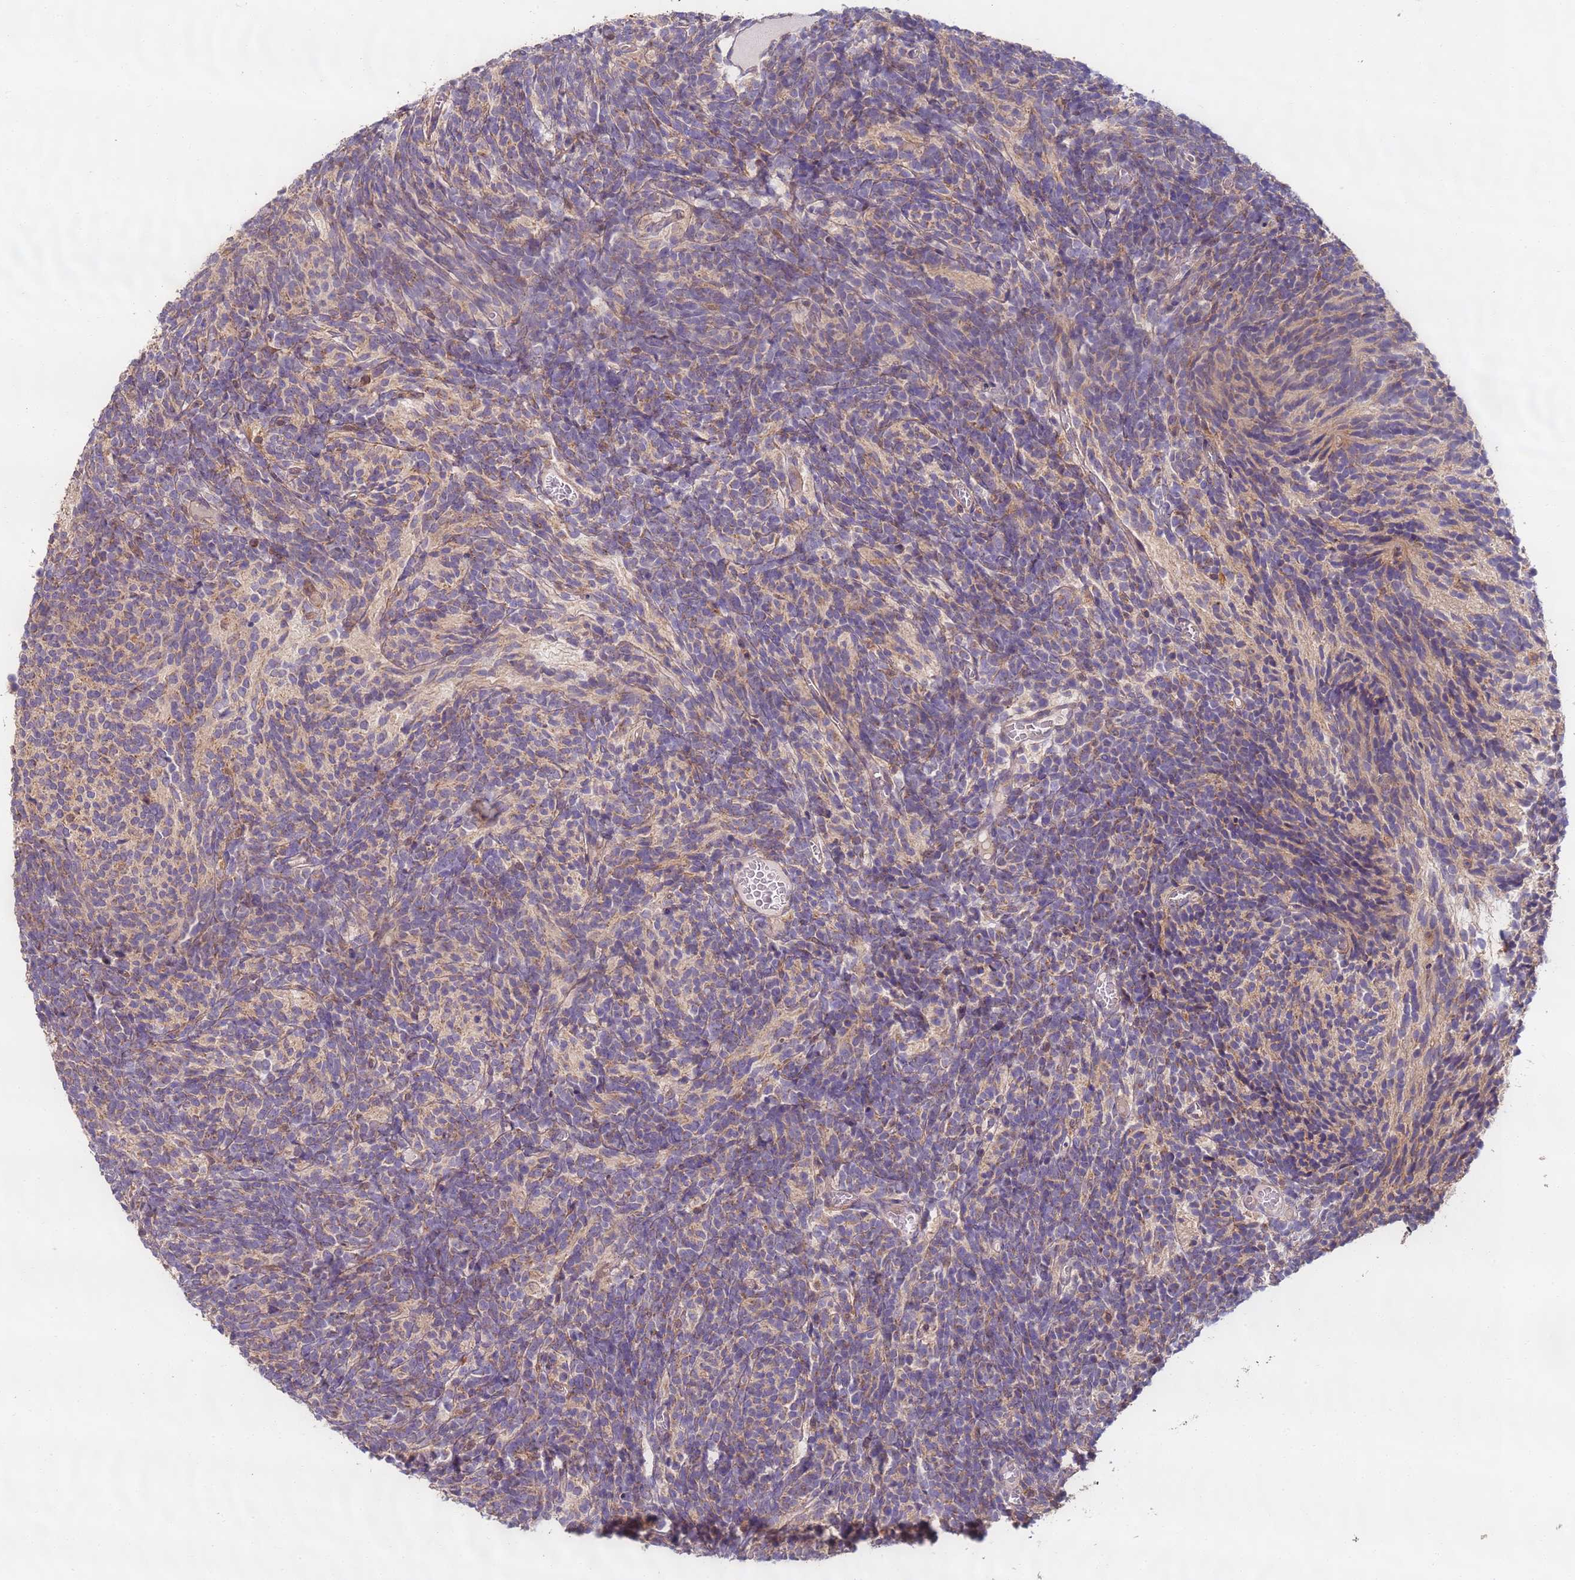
{"staining": {"intensity": "negative", "quantity": "none", "location": "none"}, "tissue": "glioma", "cell_type": "Tumor cells", "image_type": "cancer", "snomed": [{"axis": "morphology", "description": "Glioma, malignant, Low grade"}, {"axis": "topography", "description": "Brain"}], "caption": "Immunohistochemistry image of human glioma stained for a protein (brown), which demonstrates no expression in tumor cells.", "gene": "TIGAR", "patient": {"sex": "female", "age": 1}}